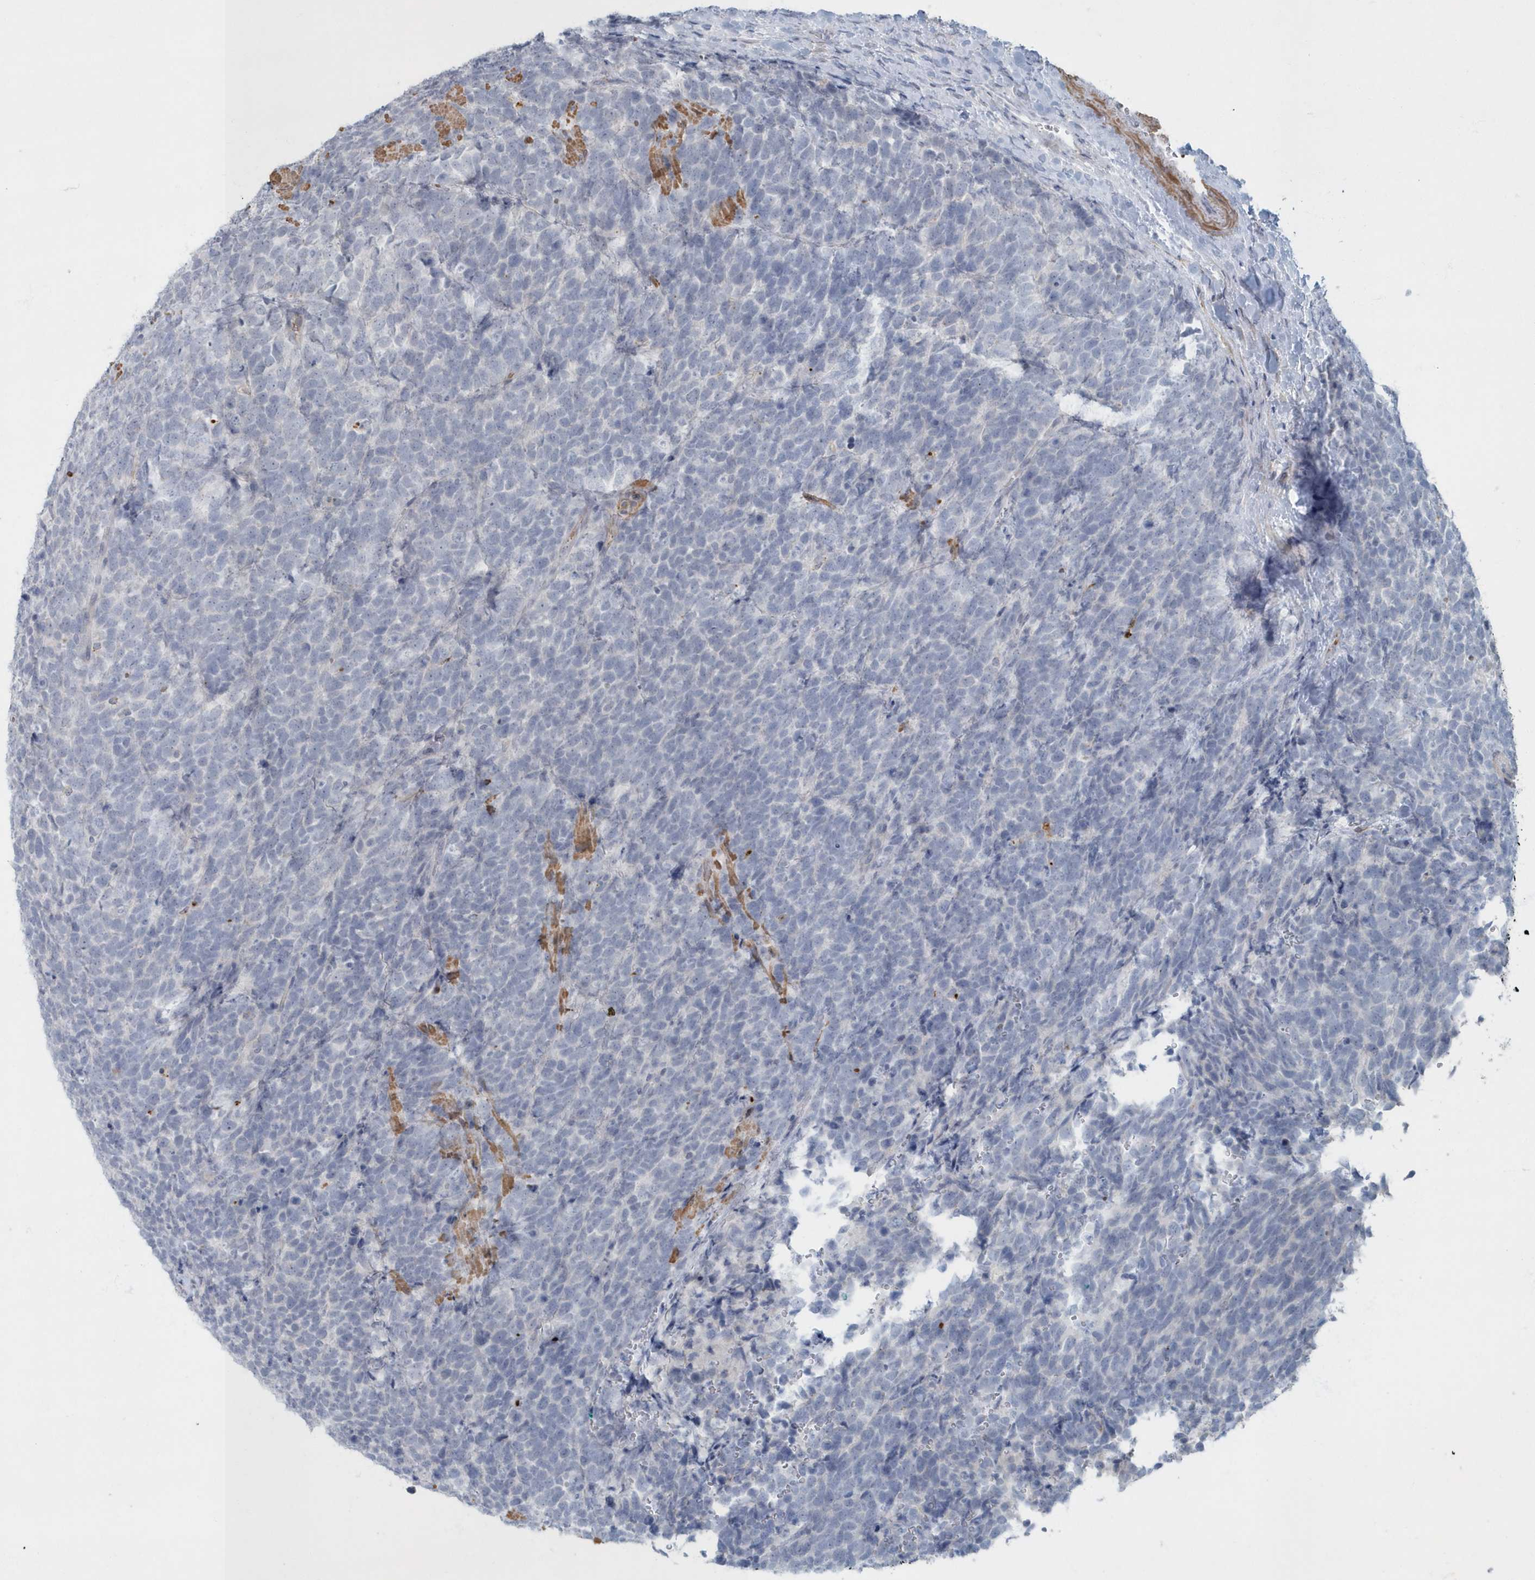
{"staining": {"intensity": "negative", "quantity": "none", "location": "none"}, "tissue": "urothelial cancer", "cell_type": "Tumor cells", "image_type": "cancer", "snomed": [{"axis": "morphology", "description": "Urothelial carcinoma, High grade"}, {"axis": "topography", "description": "Urinary bladder"}], "caption": "A histopathology image of human urothelial cancer is negative for staining in tumor cells.", "gene": "MYOT", "patient": {"sex": "female", "age": 82}}